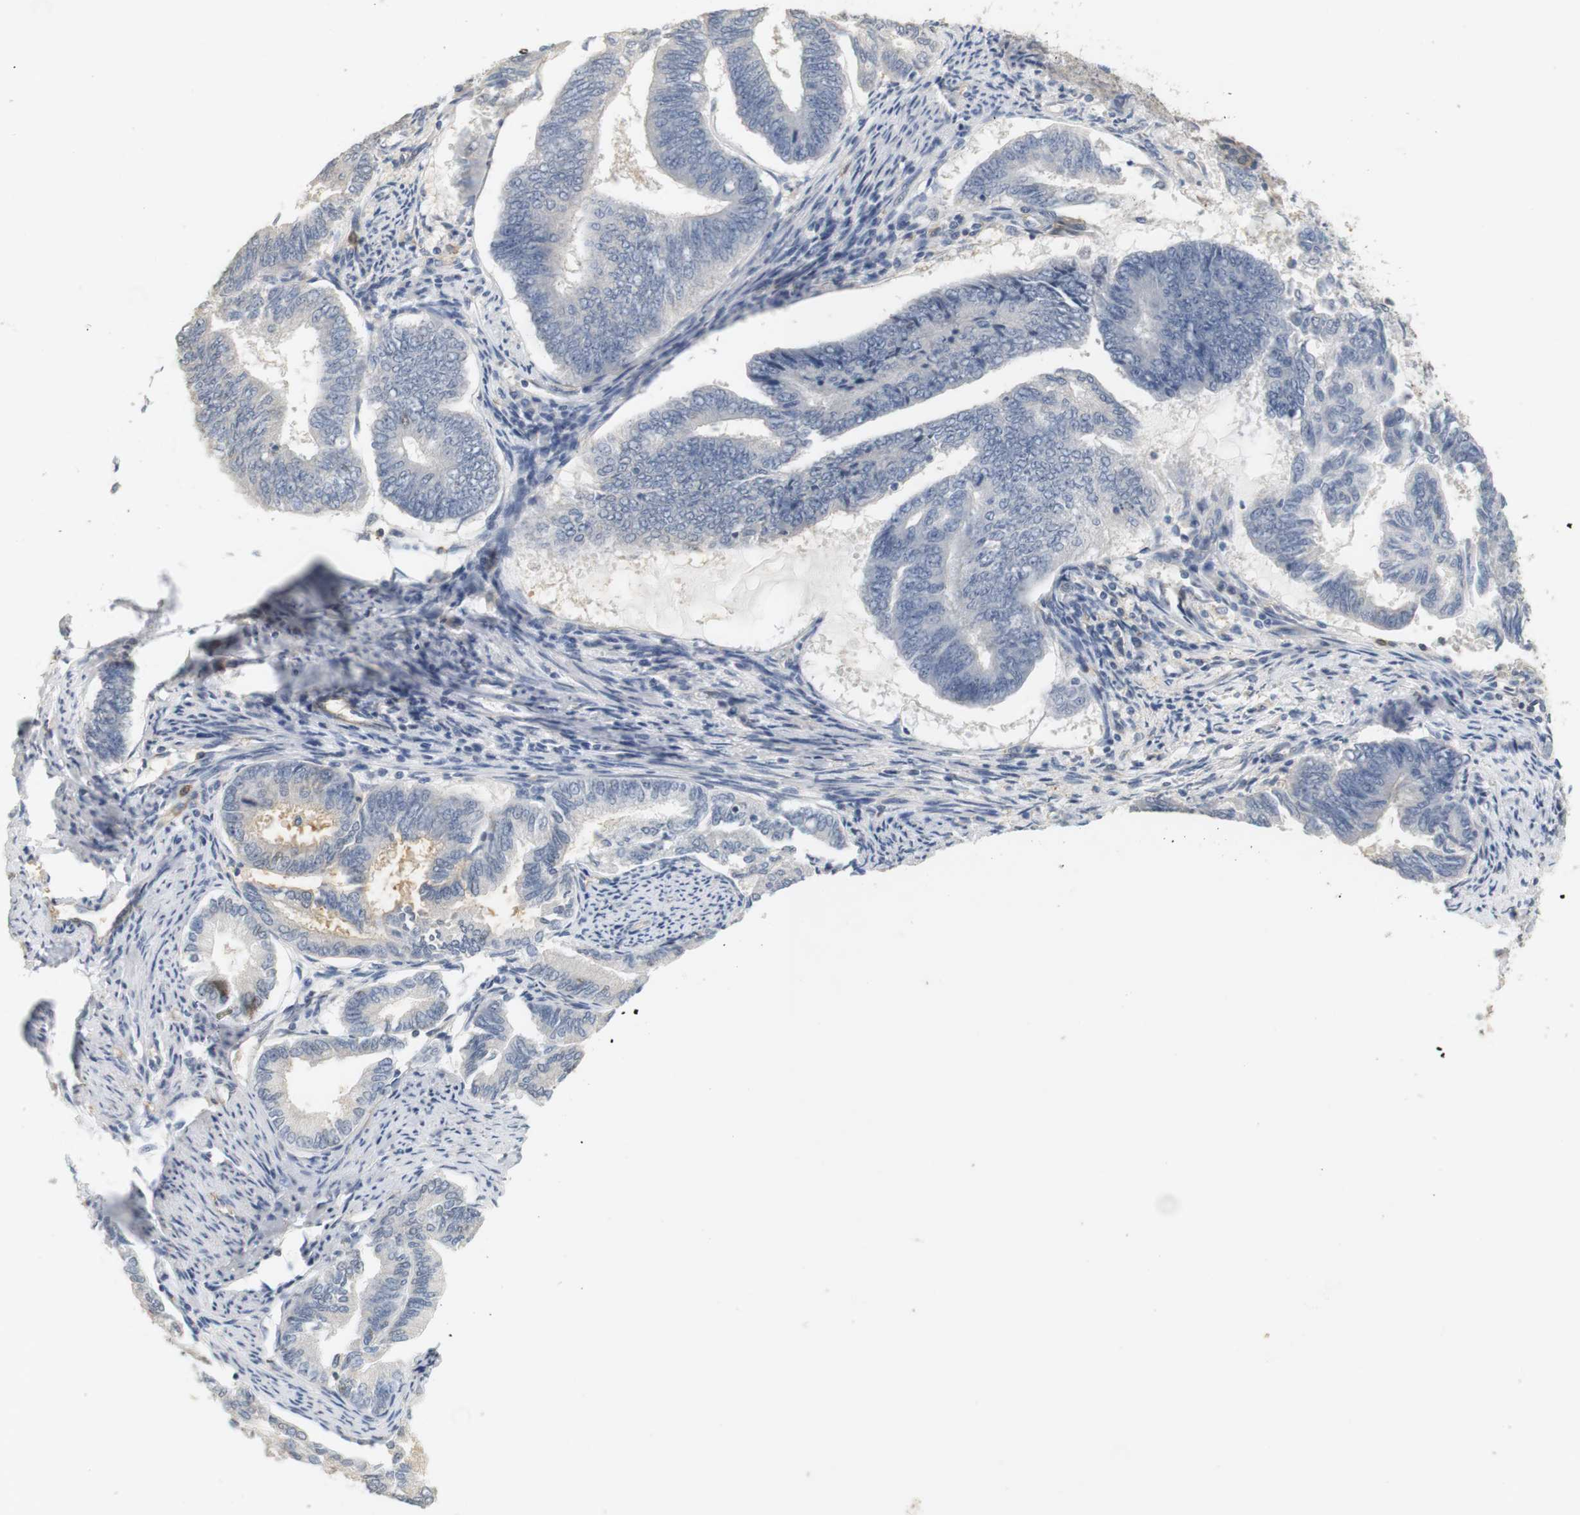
{"staining": {"intensity": "negative", "quantity": "none", "location": "none"}, "tissue": "endometrial cancer", "cell_type": "Tumor cells", "image_type": "cancer", "snomed": [{"axis": "morphology", "description": "Adenocarcinoma, NOS"}, {"axis": "topography", "description": "Endometrium"}], "caption": "This image is of endometrial cancer stained with IHC to label a protein in brown with the nuclei are counter-stained blue. There is no staining in tumor cells. (Immunohistochemistry, brightfield microscopy, high magnification).", "gene": "OSR1", "patient": {"sex": "female", "age": 86}}